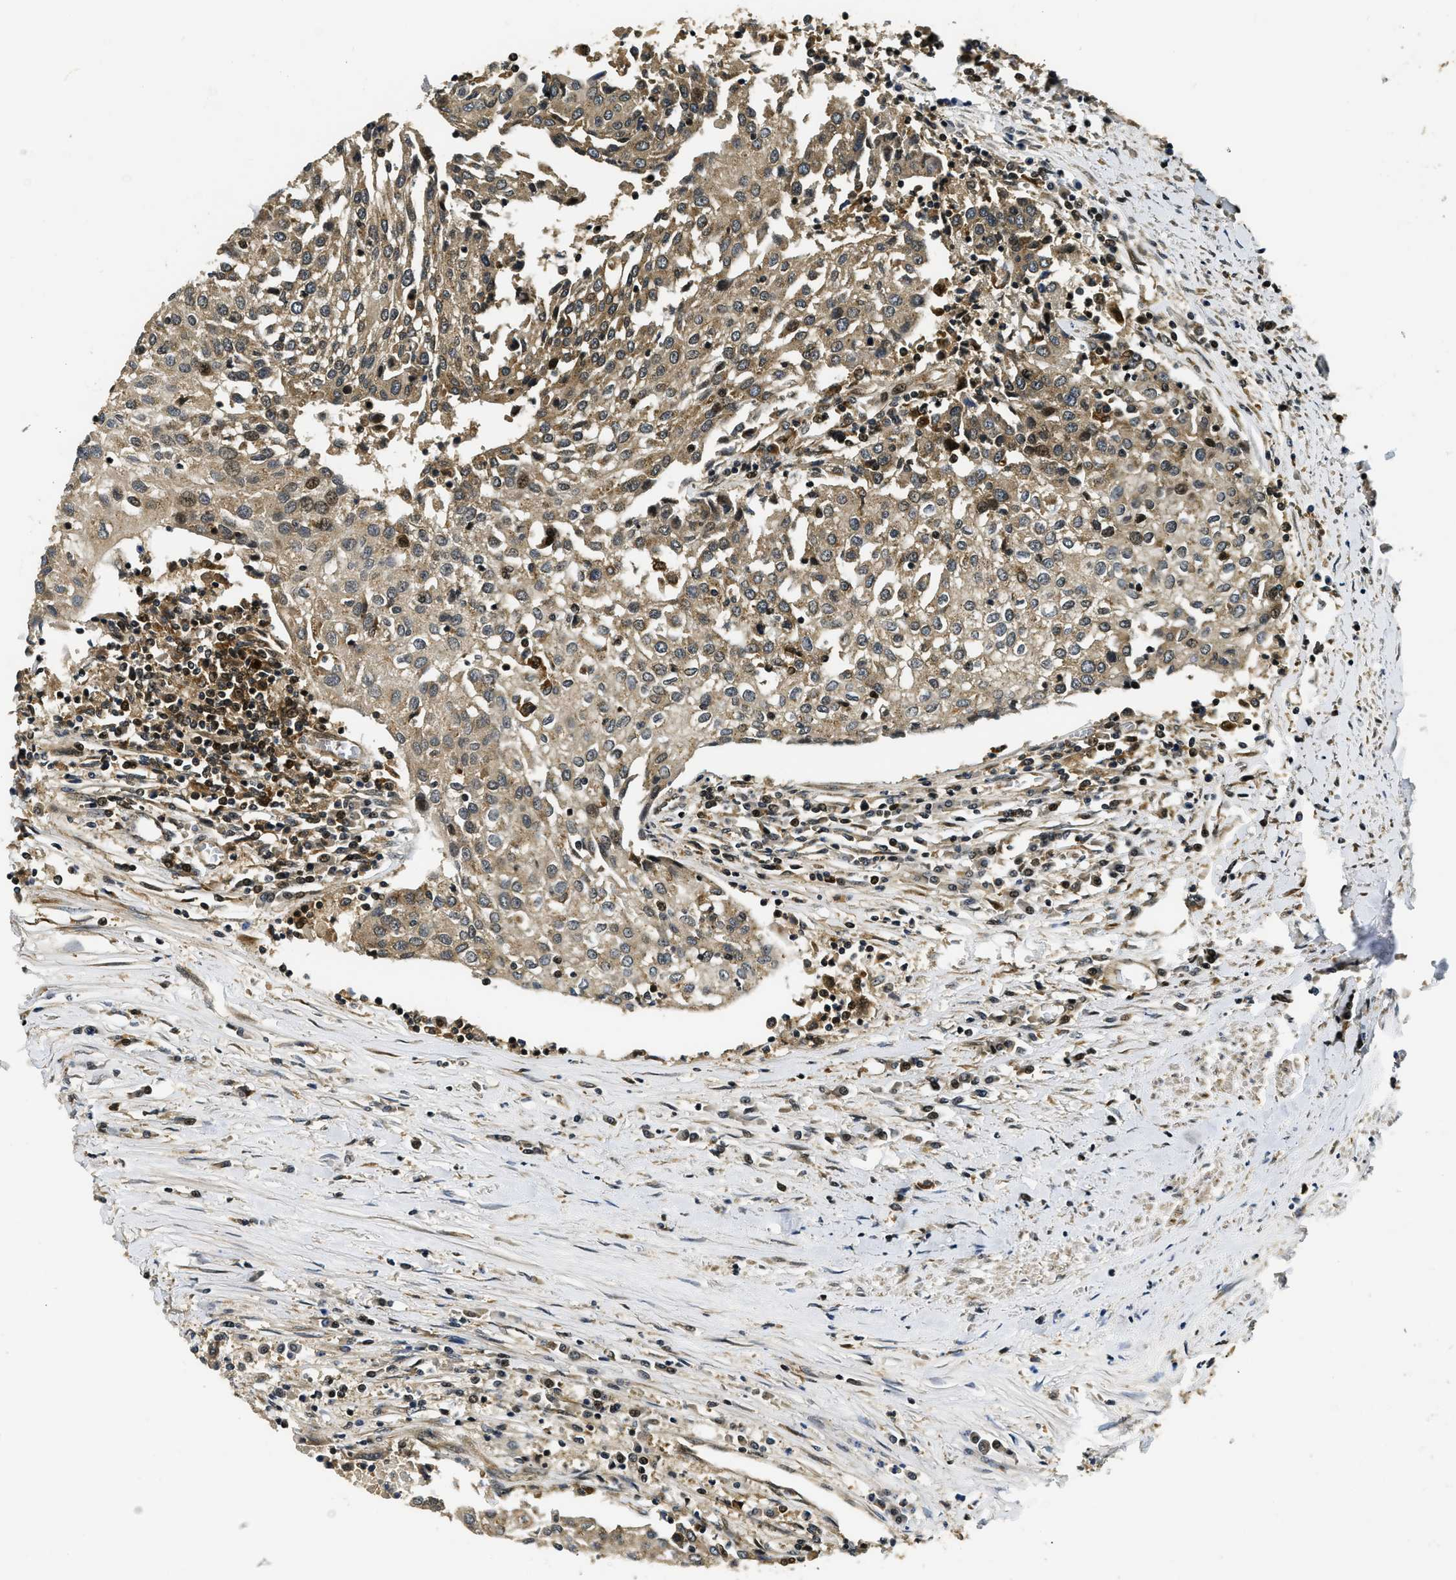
{"staining": {"intensity": "moderate", "quantity": ">75%", "location": "cytoplasmic/membranous"}, "tissue": "urothelial cancer", "cell_type": "Tumor cells", "image_type": "cancer", "snomed": [{"axis": "morphology", "description": "Urothelial carcinoma, High grade"}, {"axis": "topography", "description": "Urinary bladder"}], "caption": "Human urothelial cancer stained with a protein marker displays moderate staining in tumor cells.", "gene": "ADSL", "patient": {"sex": "female", "age": 85}}